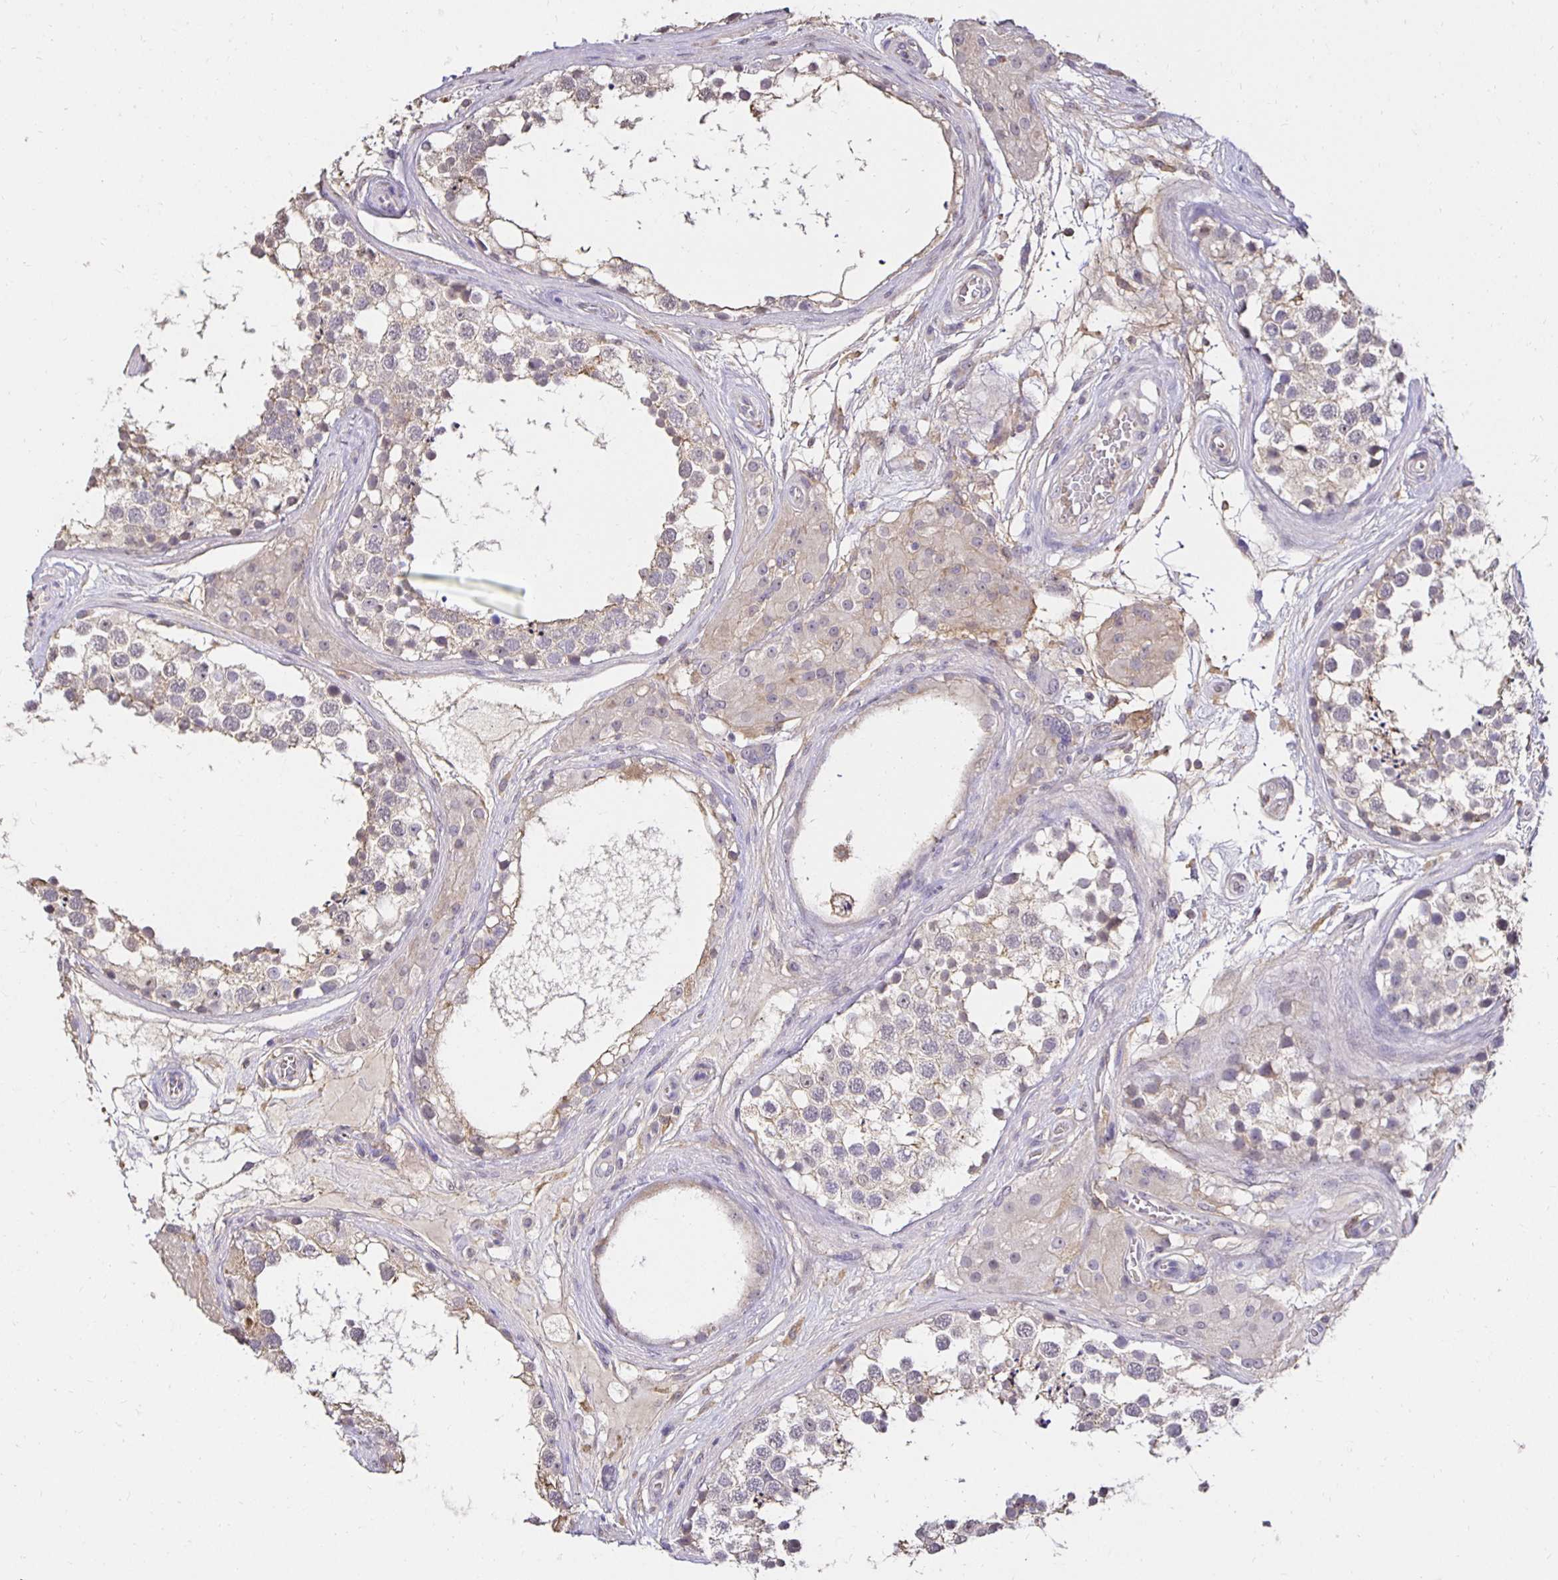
{"staining": {"intensity": "weak", "quantity": "<25%", "location": "cytoplasmic/membranous"}, "tissue": "testis", "cell_type": "Cells in seminiferous ducts", "image_type": "normal", "snomed": [{"axis": "morphology", "description": "Normal tissue, NOS"}, {"axis": "morphology", "description": "Seminoma, NOS"}, {"axis": "topography", "description": "Testis"}], "caption": "Testis was stained to show a protein in brown. There is no significant staining in cells in seminiferous ducts. (Brightfield microscopy of DAB (3,3'-diaminobenzidine) immunohistochemistry (IHC) at high magnification).", "gene": "PNPLA3", "patient": {"sex": "male", "age": 65}}